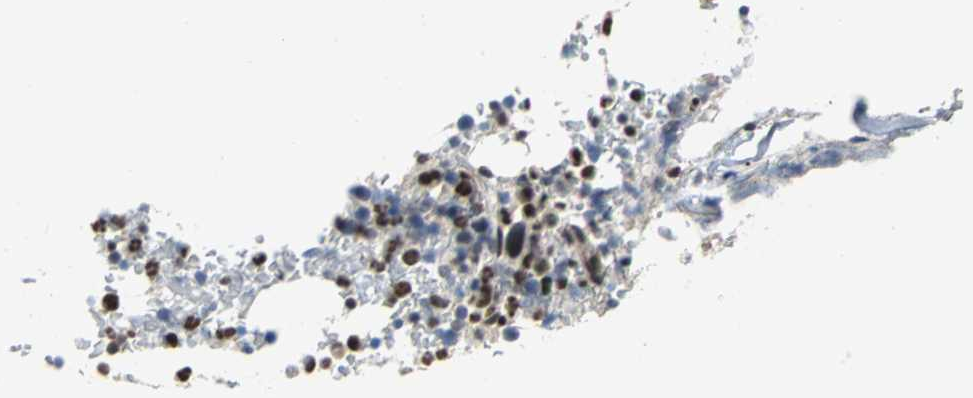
{"staining": {"intensity": "strong", "quantity": ">75%", "location": "nuclear"}, "tissue": "bone marrow", "cell_type": "Hematopoietic cells", "image_type": "normal", "snomed": [{"axis": "morphology", "description": "Normal tissue, NOS"}, {"axis": "topography", "description": "Bone marrow"}], "caption": "Immunohistochemical staining of unremarkable bone marrow exhibits >75% levels of strong nuclear protein expression in about >75% of hematopoietic cells. The staining was performed using DAB (3,3'-diaminobenzidine), with brown indicating positive protein expression. Nuclei are stained blue with hematoxylin.", "gene": "CCDC88C", "patient": {"sex": "female", "age": 66}}